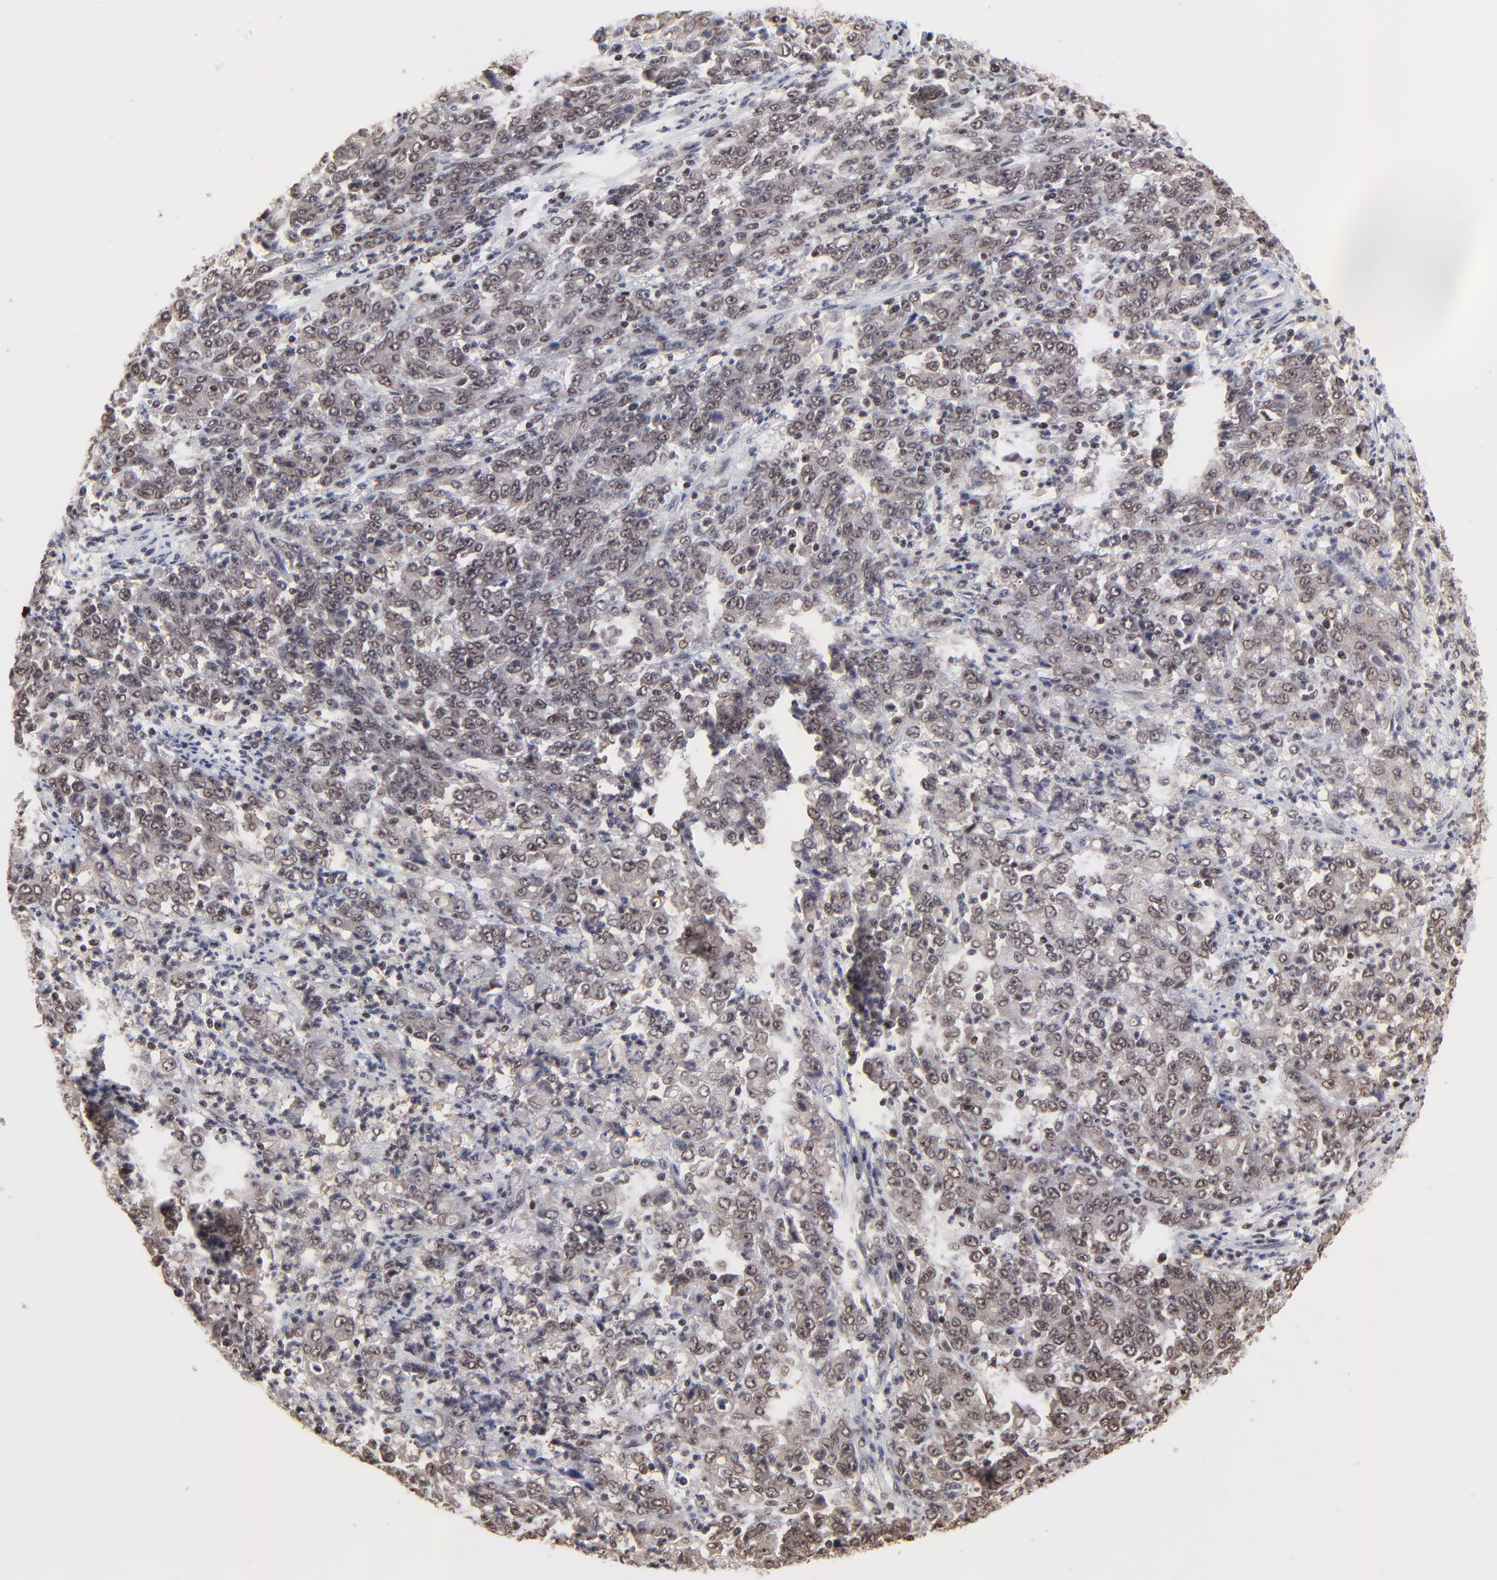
{"staining": {"intensity": "weak", "quantity": ">75%", "location": "nuclear"}, "tissue": "stomach cancer", "cell_type": "Tumor cells", "image_type": "cancer", "snomed": [{"axis": "morphology", "description": "Adenocarcinoma, NOS"}, {"axis": "topography", "description": "Stomach, lower"}], "caption": "Immunohistochemical staining of adenocarcinoma (stomach) exhibits weak nuclear protein staining in approximately >75% of tumor cells.", "gene": "DSN1", "patient": {"sex": "female", "age": 71}}